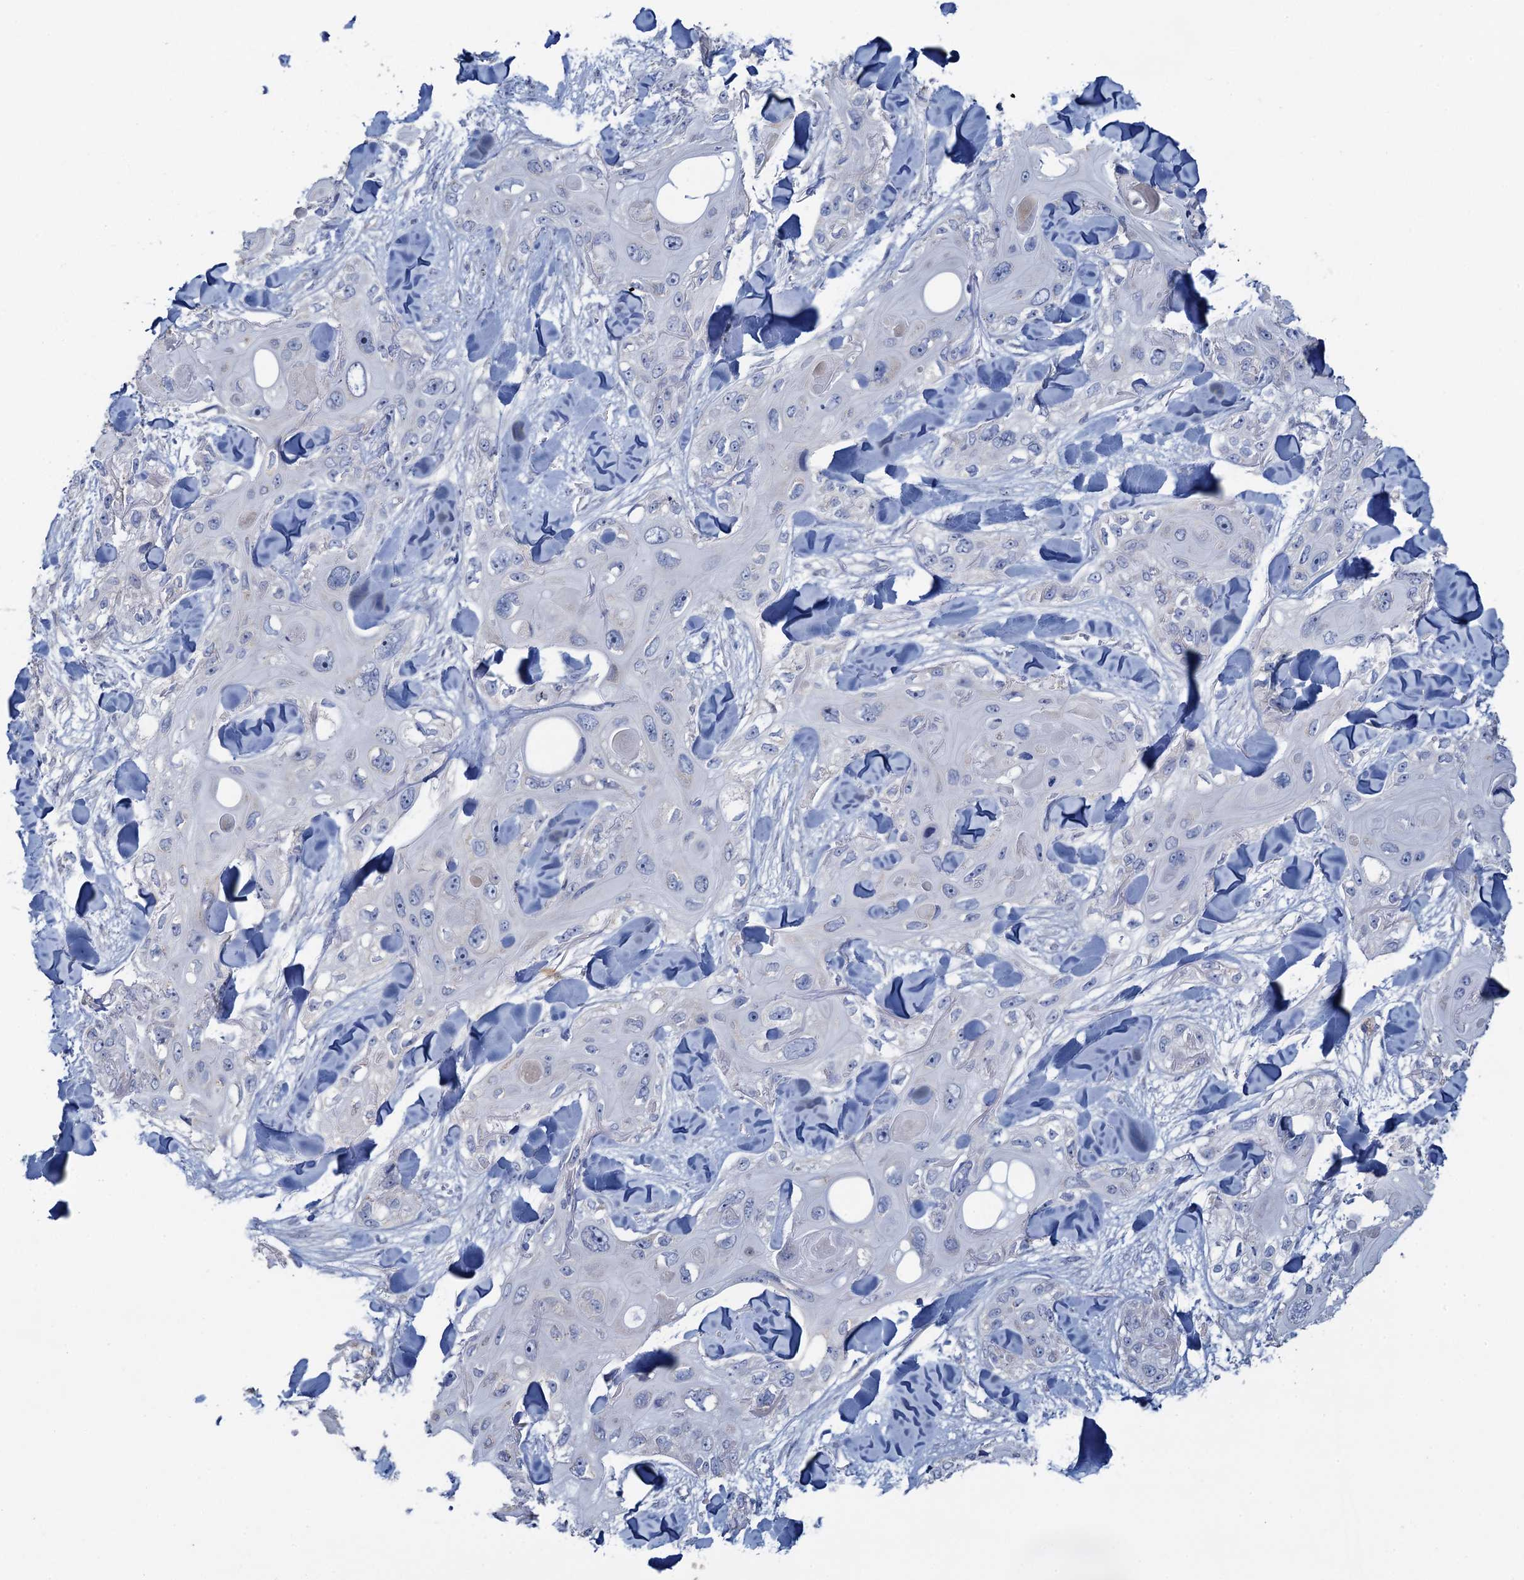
{"staining": {"intensity": "negative", "quantity": "none", "location": "none"}, "tissue": "skin cancer", "cell_type": "Tumor cells", "image_type": "cancer", "snomed": [{"axis": "morphology", "description": "Normal tissue, NOS"}, {"axis": "morphology", "description": "Squamous cell carcinoma, NOS"}, {"axis": "topography", "description": "Skin"}], "caption": "Tumor cells are negative for protein expression in human skin cancer.", "gene": "PLLP", "patient": {"sex": "male", "age": 72}}